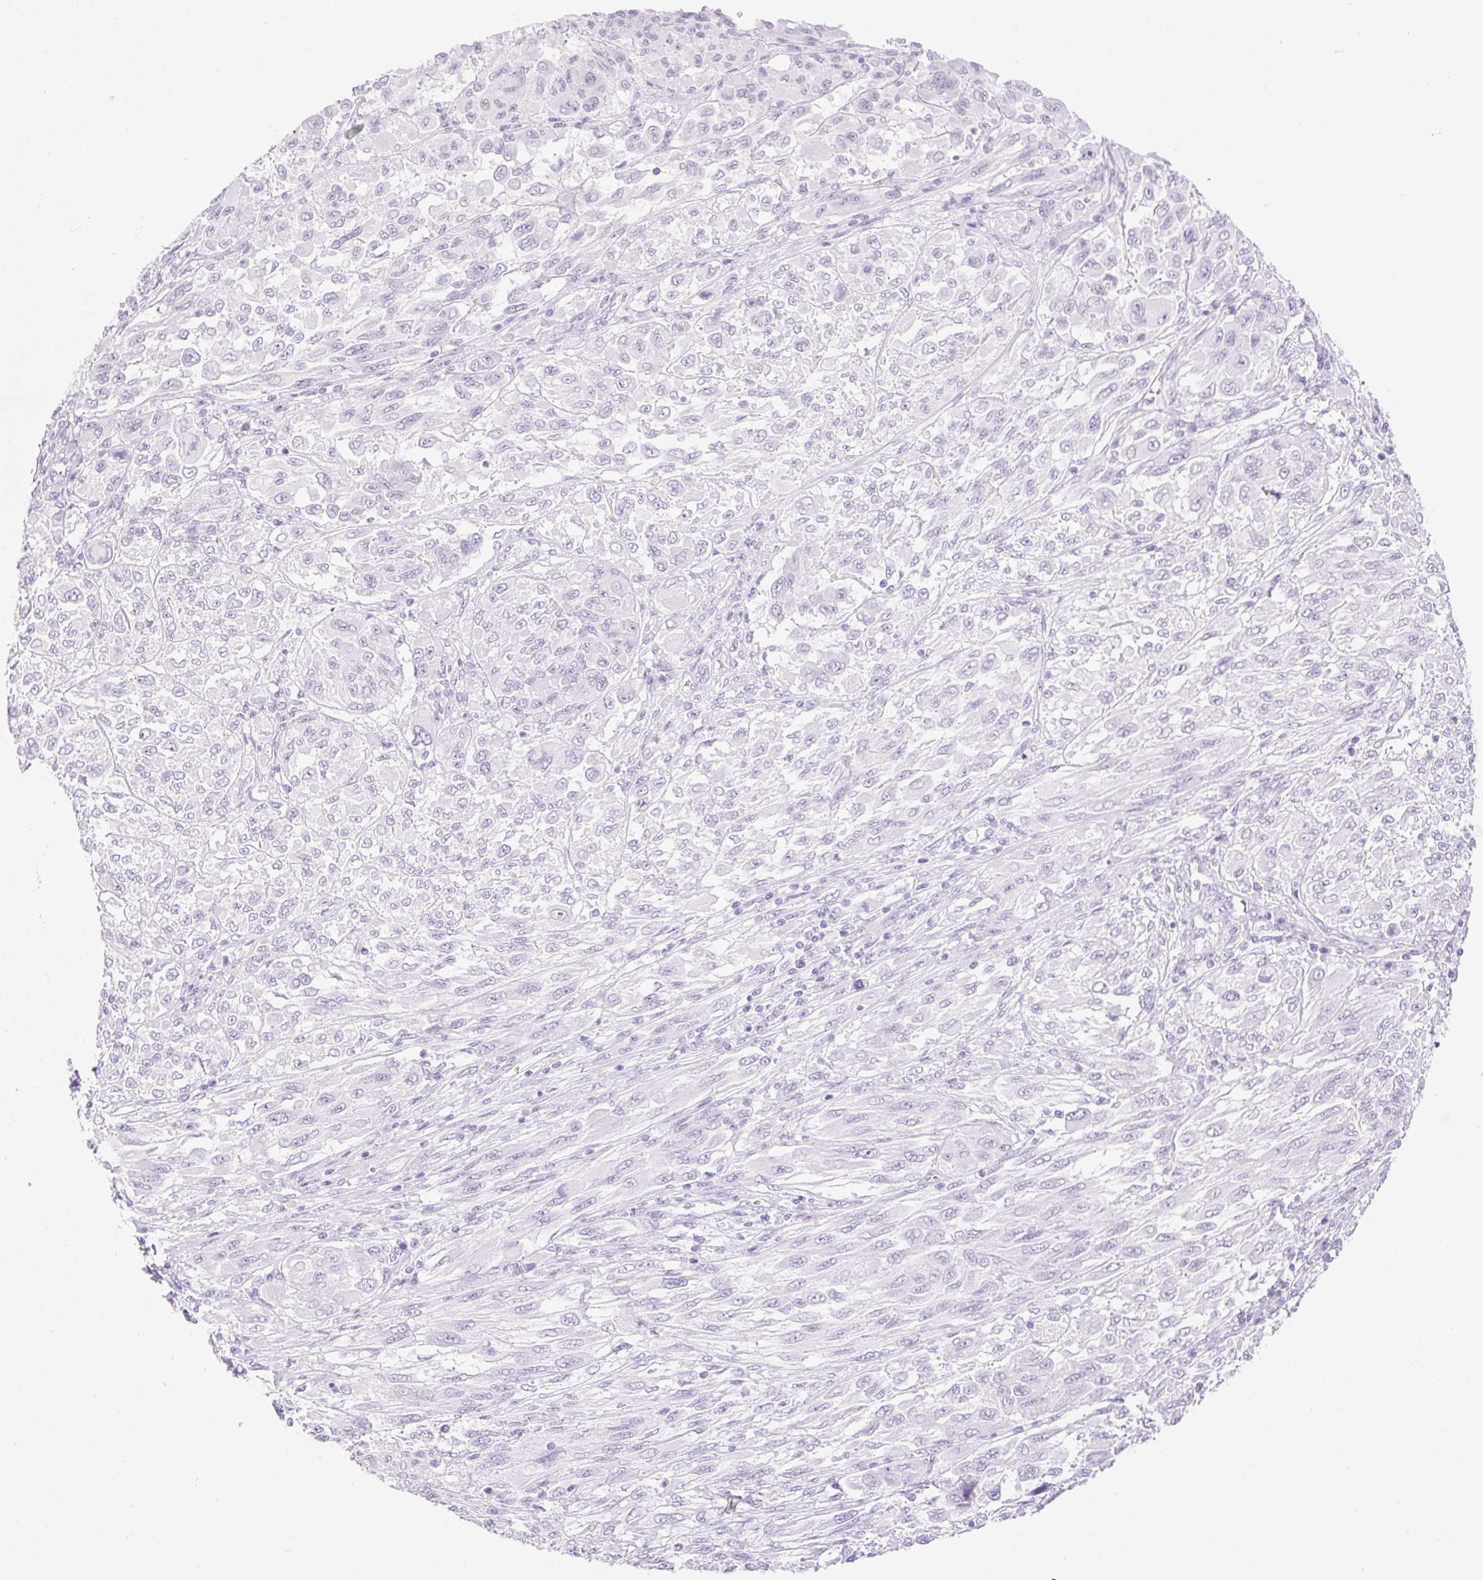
{"staining": {"intensity": "negative", "quantity": "none", "location": "none"}, "tissue": "melanoma", "cell_type": "Tumor cells", "image_type": "cancer", "snomed": [{"axis": "morphology", "description": "Malignant melanoma, NOS"}, {"axis": "topography", "description": "Skin"}], "caption": "Malignant melanoma was stained to show a protein in brown. There is no significant positivity in tumor cells. The staining was performed using DAB (3,3'-diaminobenzidine) to visualize the protein expression in brown, while the nuclei were stained in blue with hematoxylin (Magnification: 20x).", "gene": "SPRR4", "patient": {"sex": "female", "age": 91}}